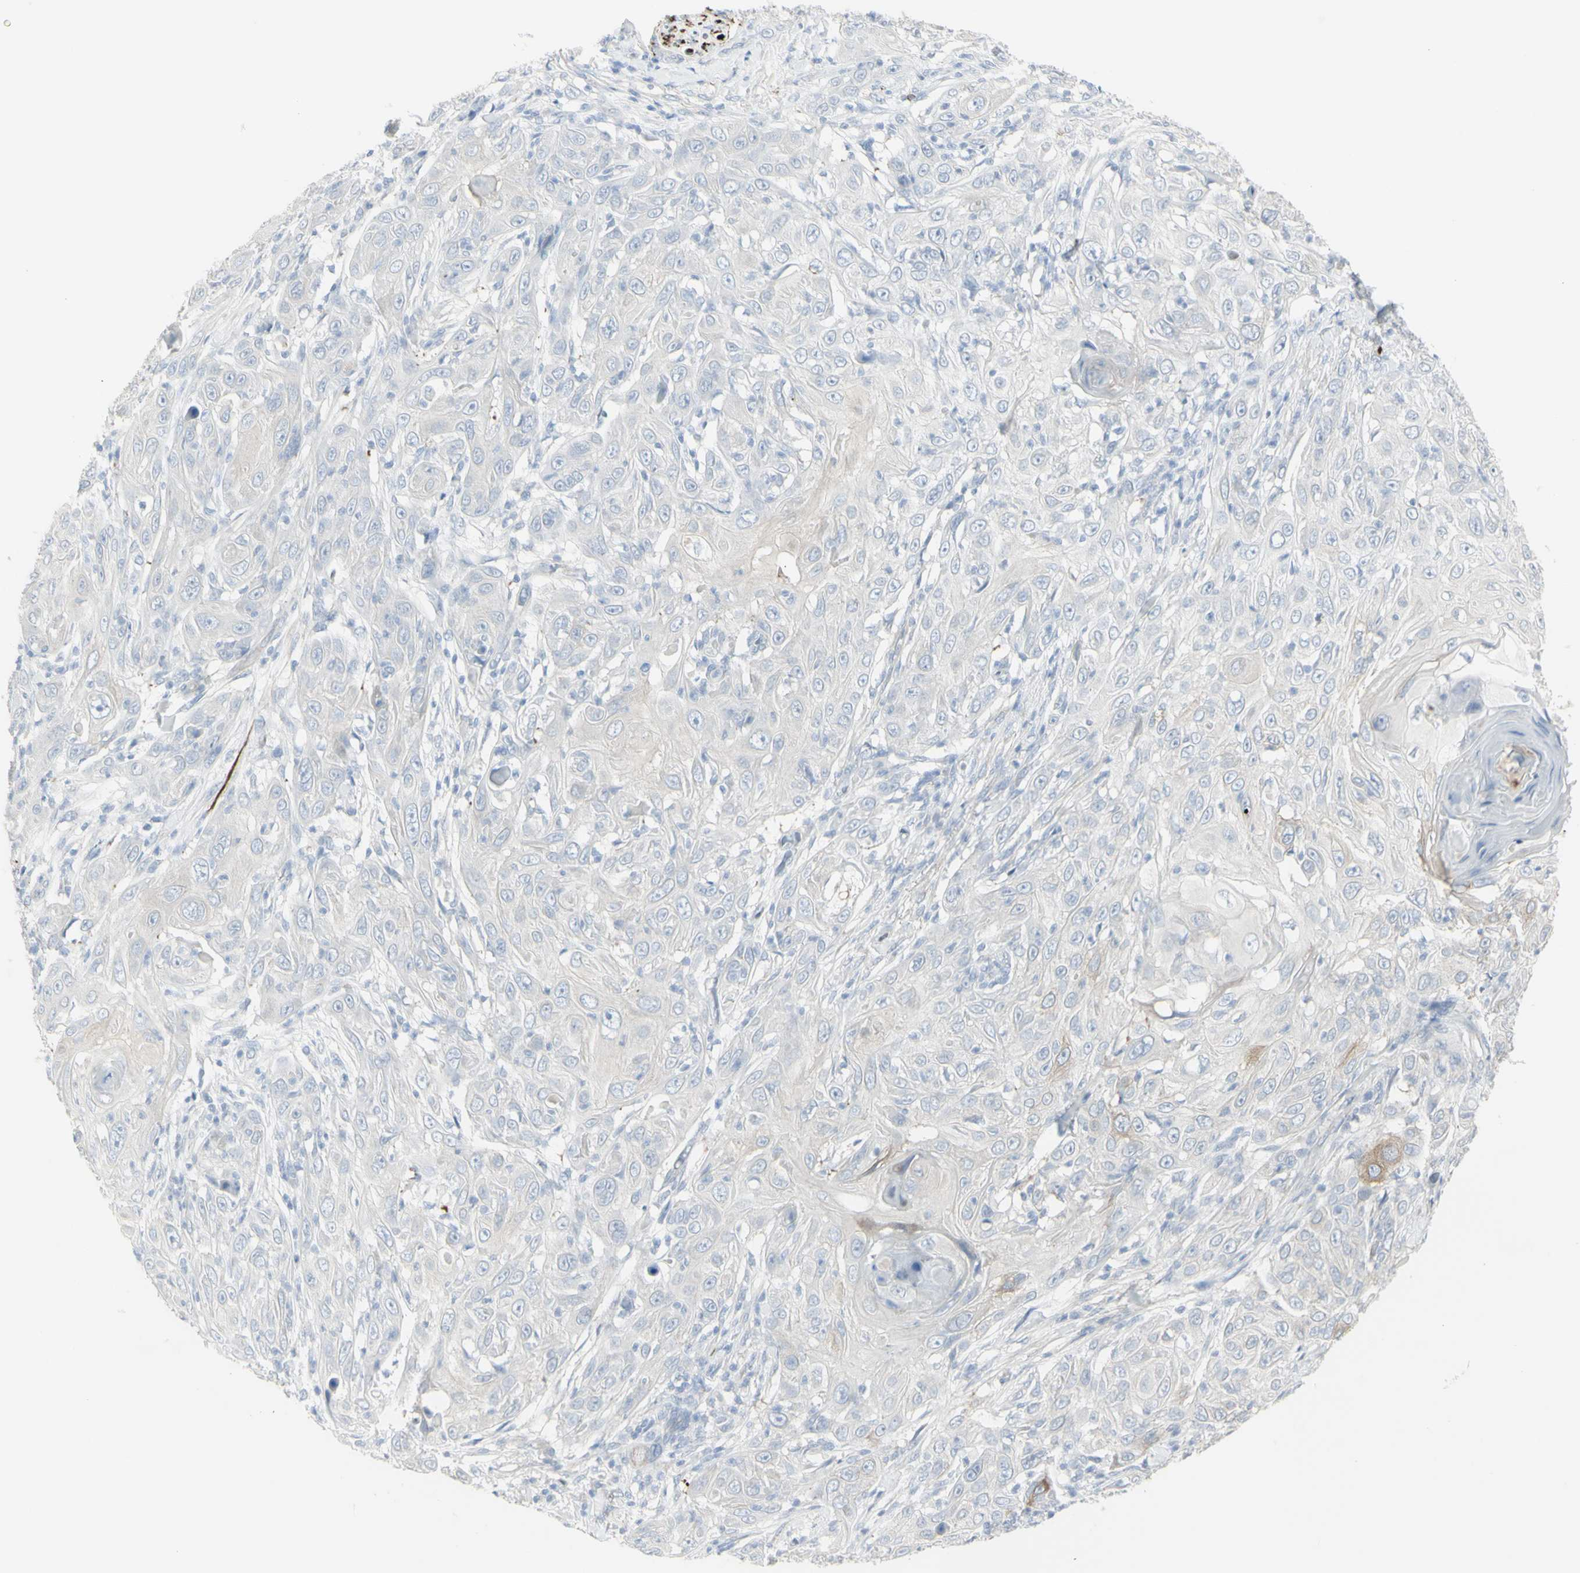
{"staining": {"intensity": "negative", "quantity": "none", "location": "none"}, "tissue": "skin cancer", "cell_type": "Tumor cells", "image_type": "cancer", "snomed": [{"axis": "morphology", "description": "Squamous cell carcinoma, NOS"}, {"axis": "topography", "description": "Skin"}], "caption": "An immunohistochemistry photomicrograph of skin cancer is shown. There is no staining in tumor cells of skin cancer.", "gene": "ENSG00000198211", "patient": {"sex": "female", "age": 88}}